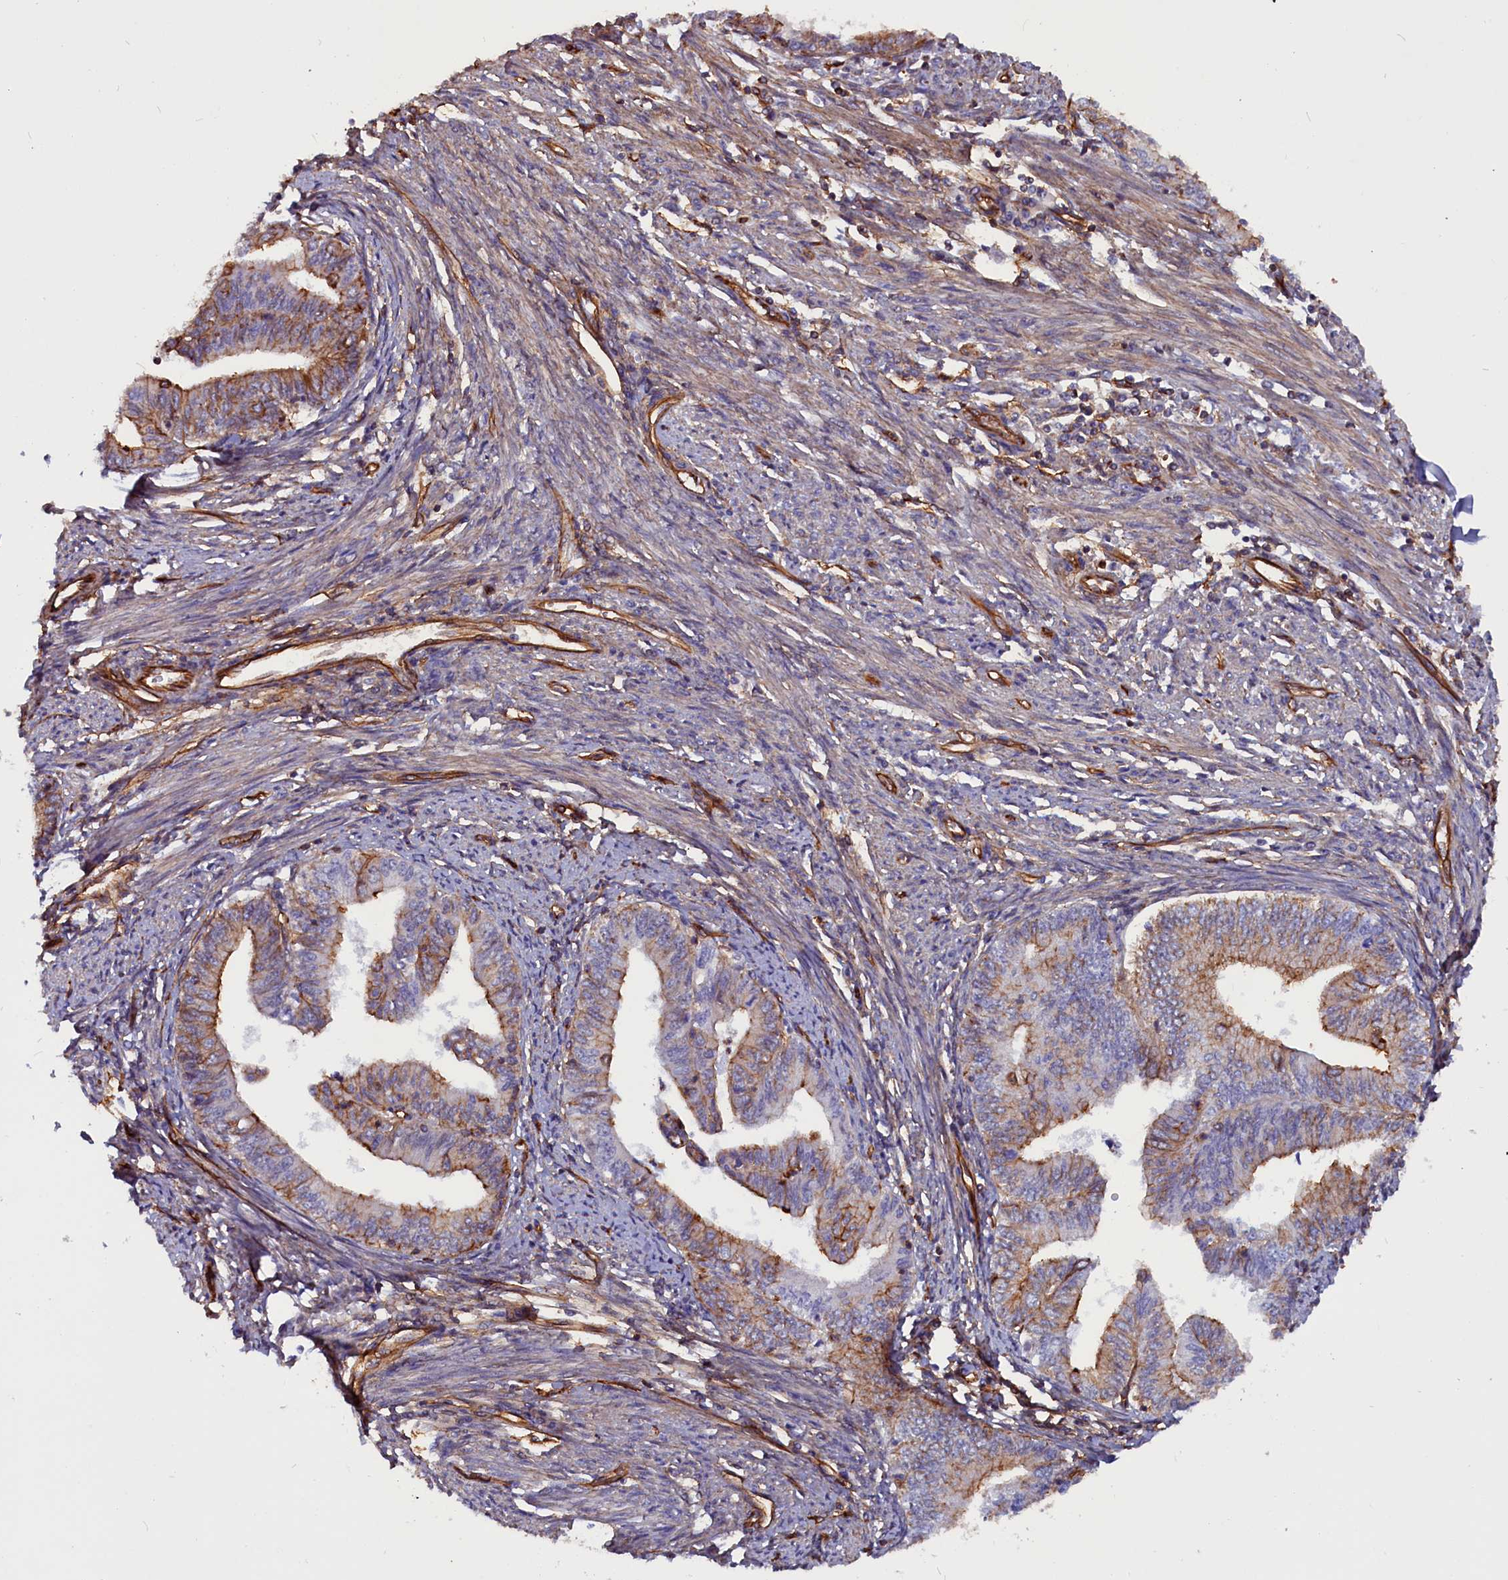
{"staining": {"intensity": "moderate", "quantity": "<25%", "location": "cytoplasmic/membranous"}, "tissue": "endometrial cancer", "cell_type": "Tumor cells", "image_type": "cancer", "snomed": [{"axis": "morphology", "description": "Adenocarcinoma, NOS"}, {"axis": "topography", "description": "Endometrium"}], "caption": "The histopathology image shows immunohistochemical staining of endometrial adenocarcinoma. There is moderate cytoplasmic/membranous staining is seen in approximately <25% of tumor cells.", "gene": "ZNF749", "patient": {"sex": "female", "age": 66}}